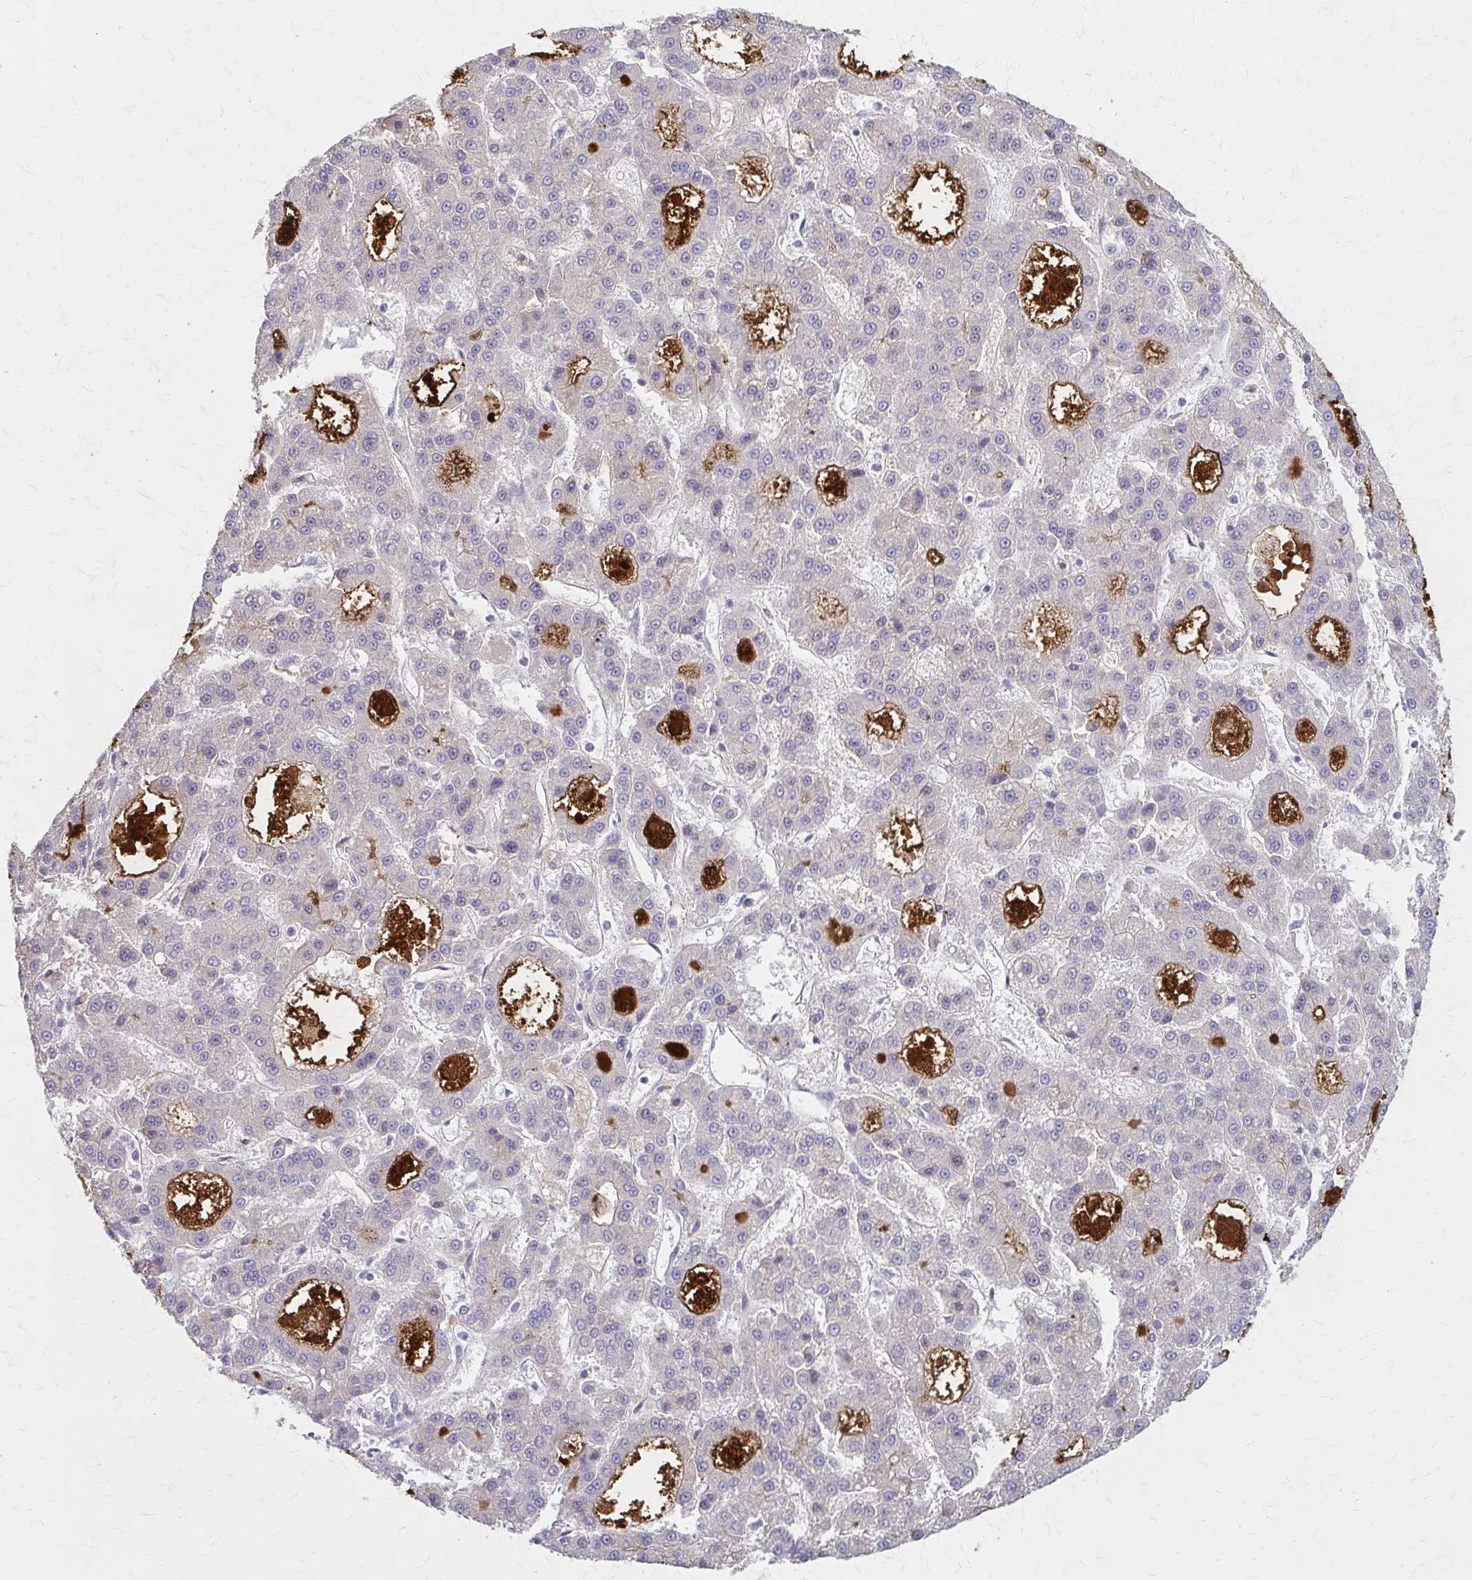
{"staining": {"intensity": "negative", "quantity": "none", "location": "none"}, "tissue": "liver cancer", "cell_type": "Tumor cells", "image_type": "cancer", "snomed": [{"axis": "morphology", "description": "Carcinoma, Hepatocellular, NOS"}, {"axis": "topography", "description": "Liver"}], "caption": "Human liver hepatocellular carcinoma stained for a protein using immunohistochemistry (IHC) displays no staining in tumor cells.", "gene": "SERPIND1", "patient": {"sex": "male", "age": 70}}